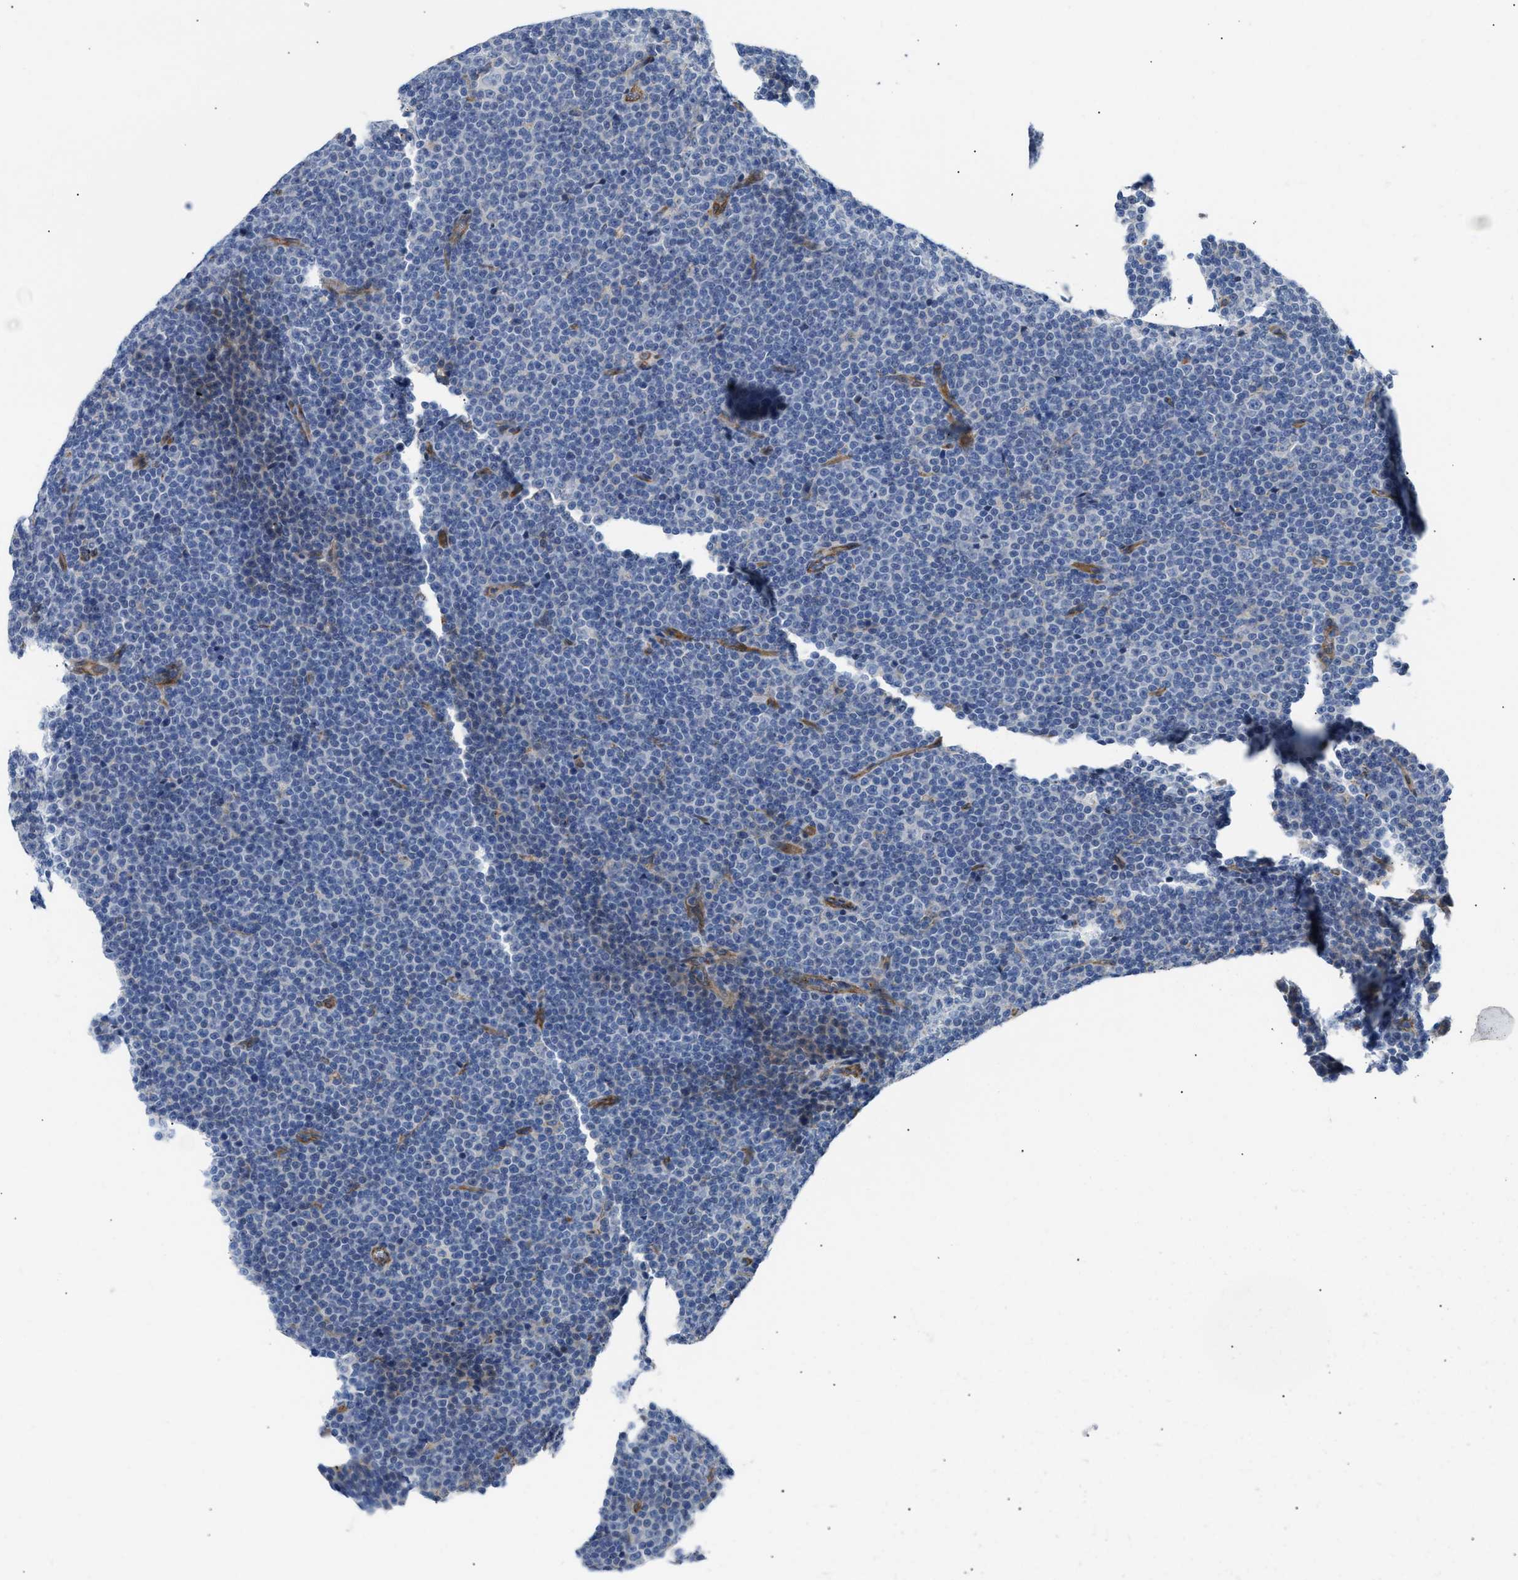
{"staining": {"intensity": "negative", "quantity": "none", "location": "none"}, "tissue": "lymphoma", "cell_type": "Tumor cells", "image_type": "cancer", "snomed": [{"axis": "morphology", "description": "Malignant lymphoma, non-Hodgkin's type, Low grade"}, {"axis": "topography", "description": "Lymph node"}], "caption": "Tumor cells show no significant expression in malignant lymphoma, non-Hodgkin's type (low-grade).", "gene": "TFPI", "patient": {"sex": "female", "age": 67}}